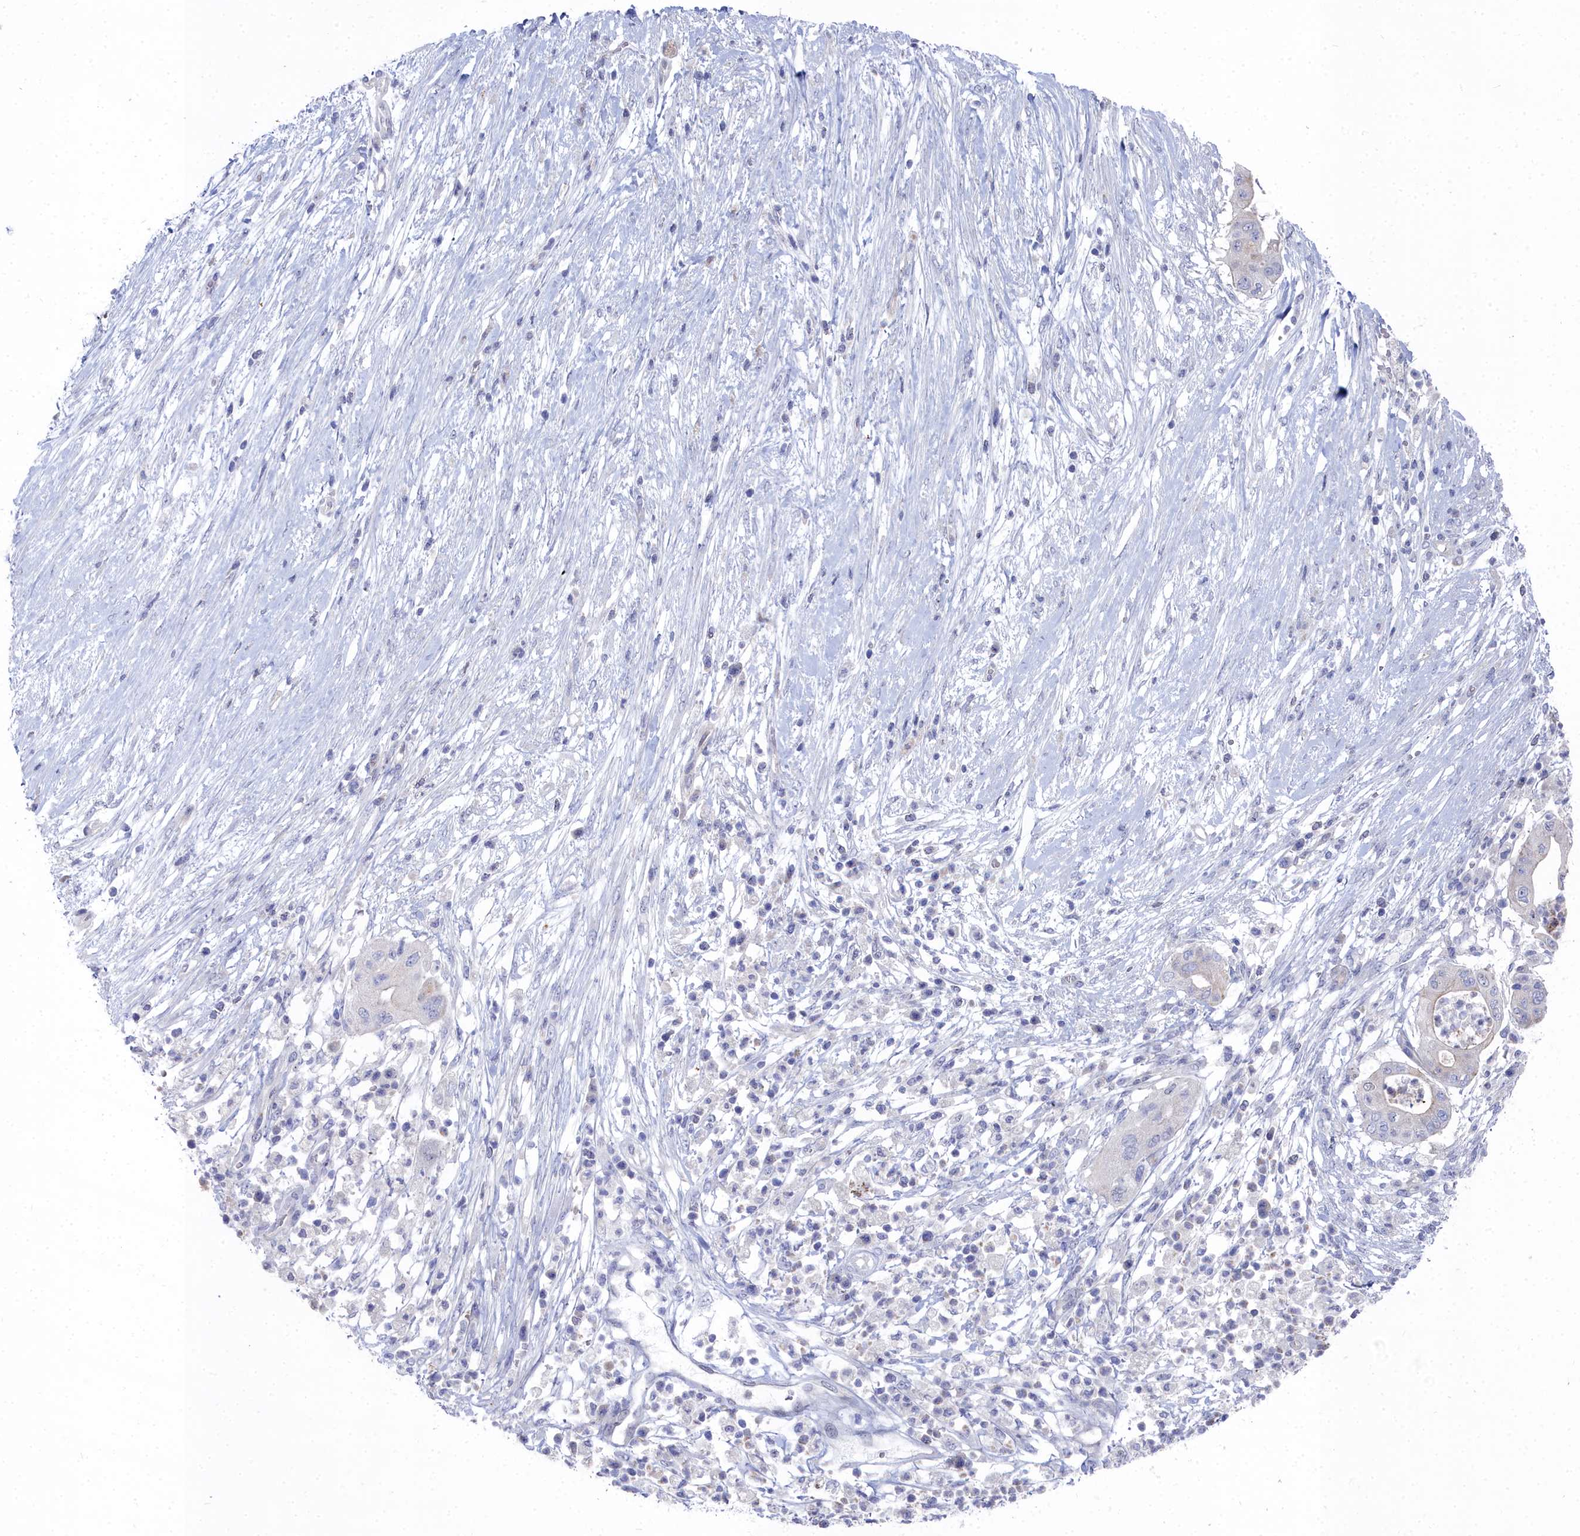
{"staining": {"intensity": "negative", "quantity": "none", "location": "none"}, "tissue": "pancreatic cancer", "cell_type": "Tumor cells", "image_type": "cancer", "snomed": [{"axis": "morphology", "description": "Adenocarcinoma, NOS"}, {"axis": "topography", "description": "Pancreas"}], "caption": "Immunohistochemistry (IHC) of pancreatic cancer demonstrates no positivity in tumor cells.", "gene": "RPS27A", "patient": {"sex": "male", "age": 68}}